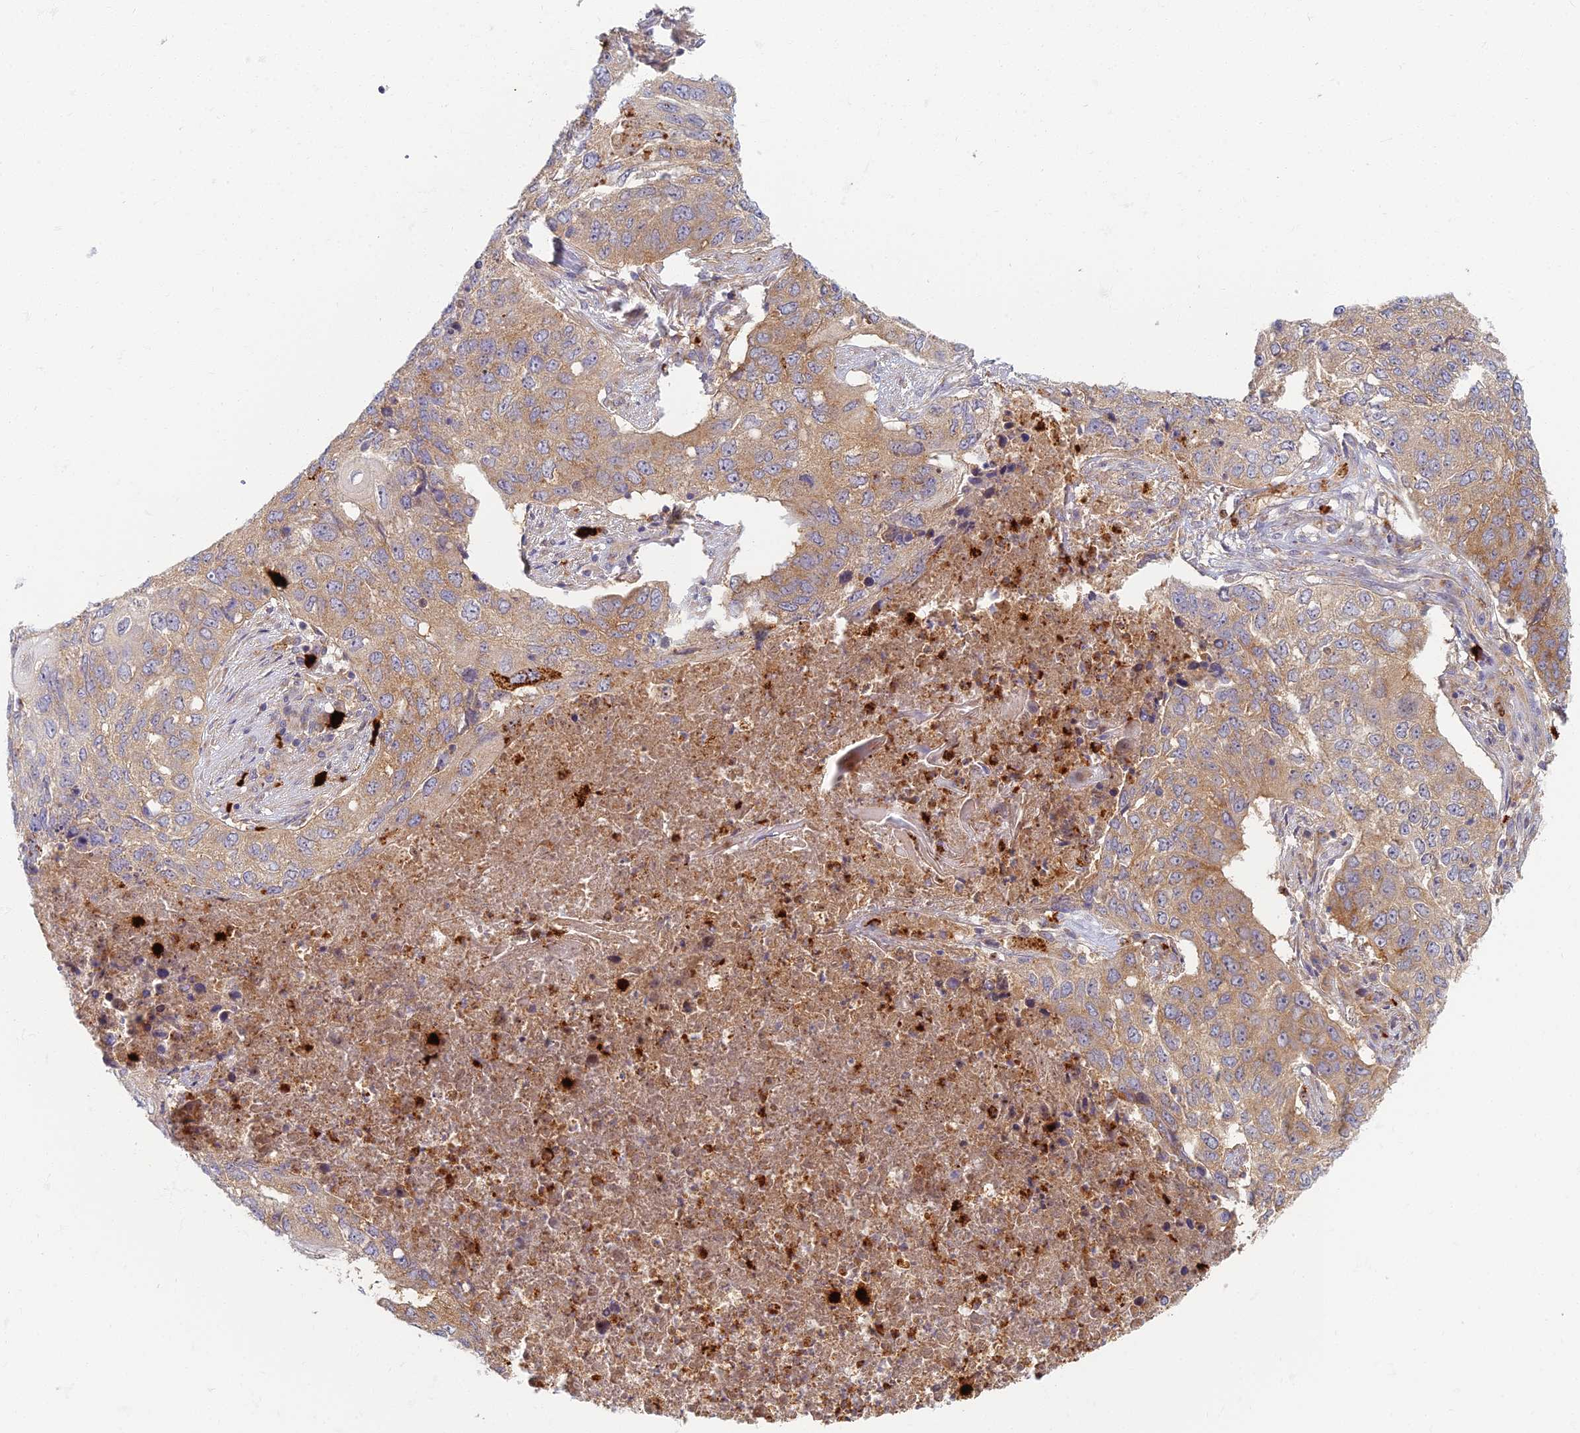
{"staining": {"intensity": "moderate", "quantity": ">75%", "location": "cytoplasmic/membranous"}, "tissue": "lung cancer", "cell_type": "Tumor cells", "image_type": "cancer", "snomed": [{"axis": "morphology", "description": "Squamous cell carcinoma, NOS"}, {"axis": "topography", "description": "Lung"}], "caption": "Approximately >75% of tumor cells in lung cancer show moderate cytoplasmic/membranous protein positivity as visualized by brown immunohistochemical staining.", "gene": "PROX2", "patient": {"sex": "female", "age": 63}}